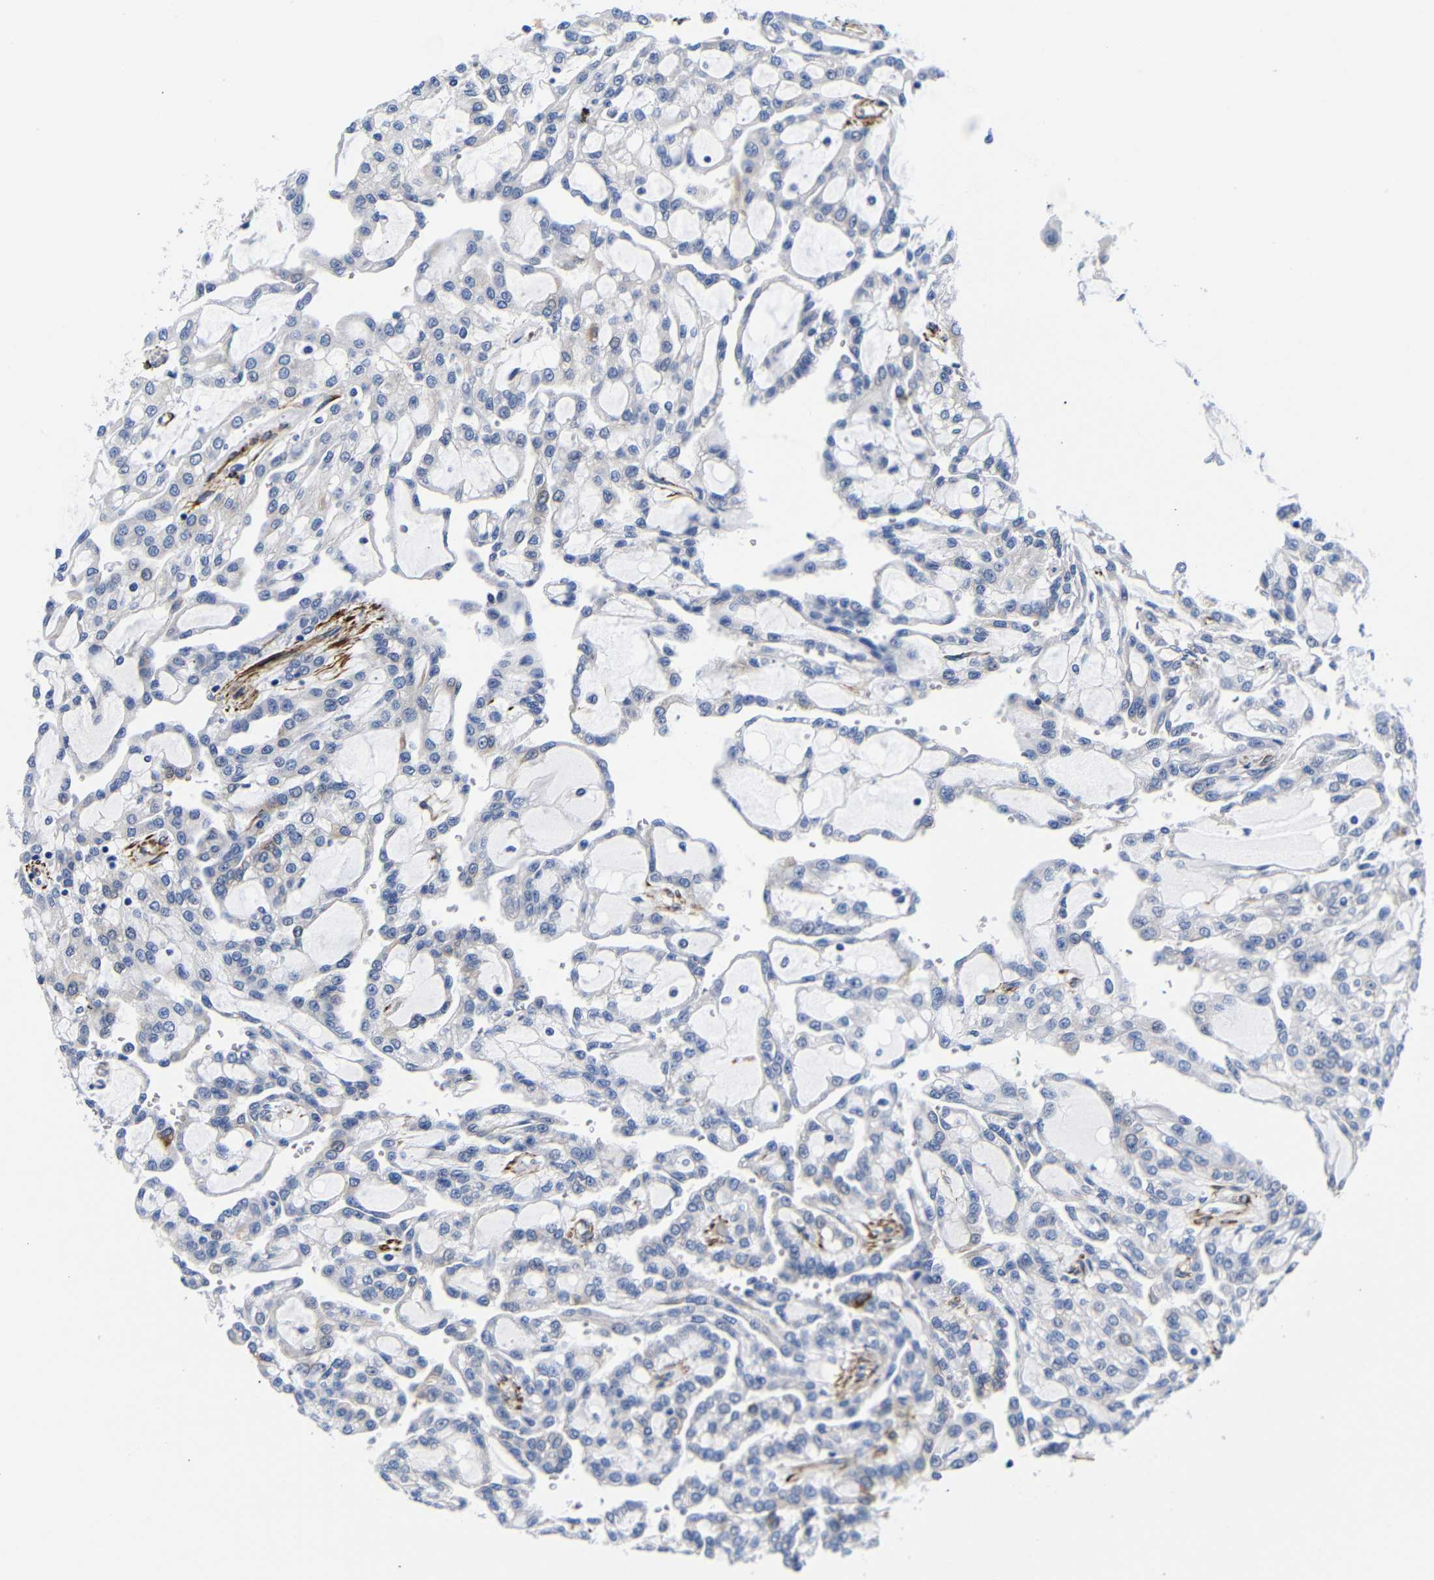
{"staining": {"intensity": "negative", "quantity": "none", "location": "none"}, "tissue": "renal cancer", "cell_type": "Tumor cells", "image_type": "cancer", "snomed": [{"axis": "morphology", "description": "Adenocarcinoma, NOS"}, {"axis": "topography", "description": "Kidney"}], "caption": "This is a image of immunohistochemistry staining of renal cancer (adenocarcinoma), which shows no positivity in tumor cells. The staining was performed using DAB to visualize the protein expression in brown, while the nuclei were stained in blue with hematoxylin (Magnification: 20x).", "gene": "LRIG1", "patient": {"sex": "male", "age": 63}}